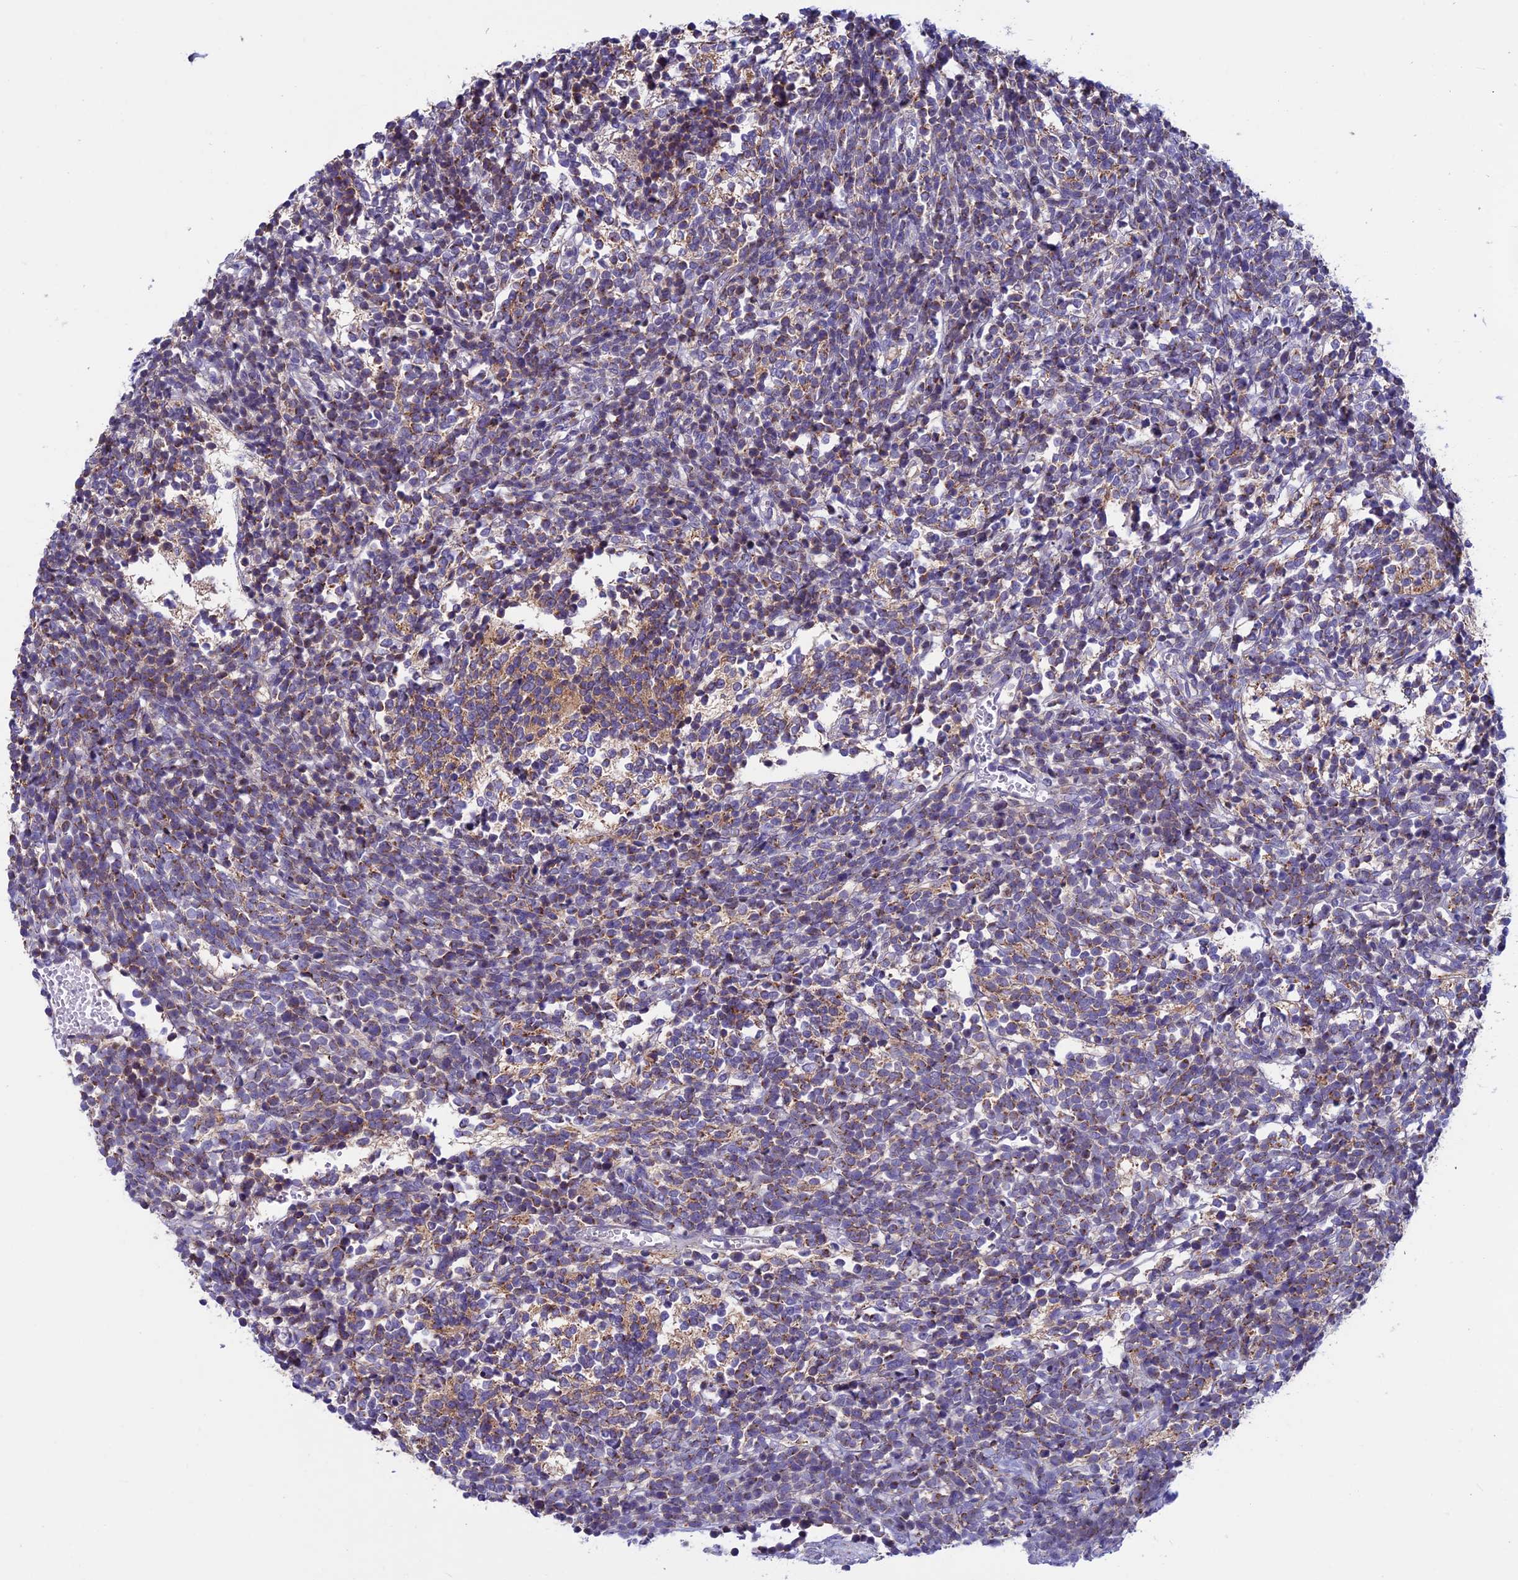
{"staining": {"intensity": "moderate", "quantity": "25%-75%", "location": "cytoplasmic/membranous"}, "tissue": "glioma", "cell_type": "Tumor cells", "image_type": "cancer", "snomed": [{"axis": "morphology", "description": "Glioma, malignant, Low grade"}, {"axis": "topography", "description": "Brain"}], "caption": "Protein staining by immunohistochemistry reveals moderate cytoplasmic/membranous positivity in approximately 25%-75% of tumor cells in glioma.", "gene": "MFSD12", "patient": {"sex": "female", "age": 1}}